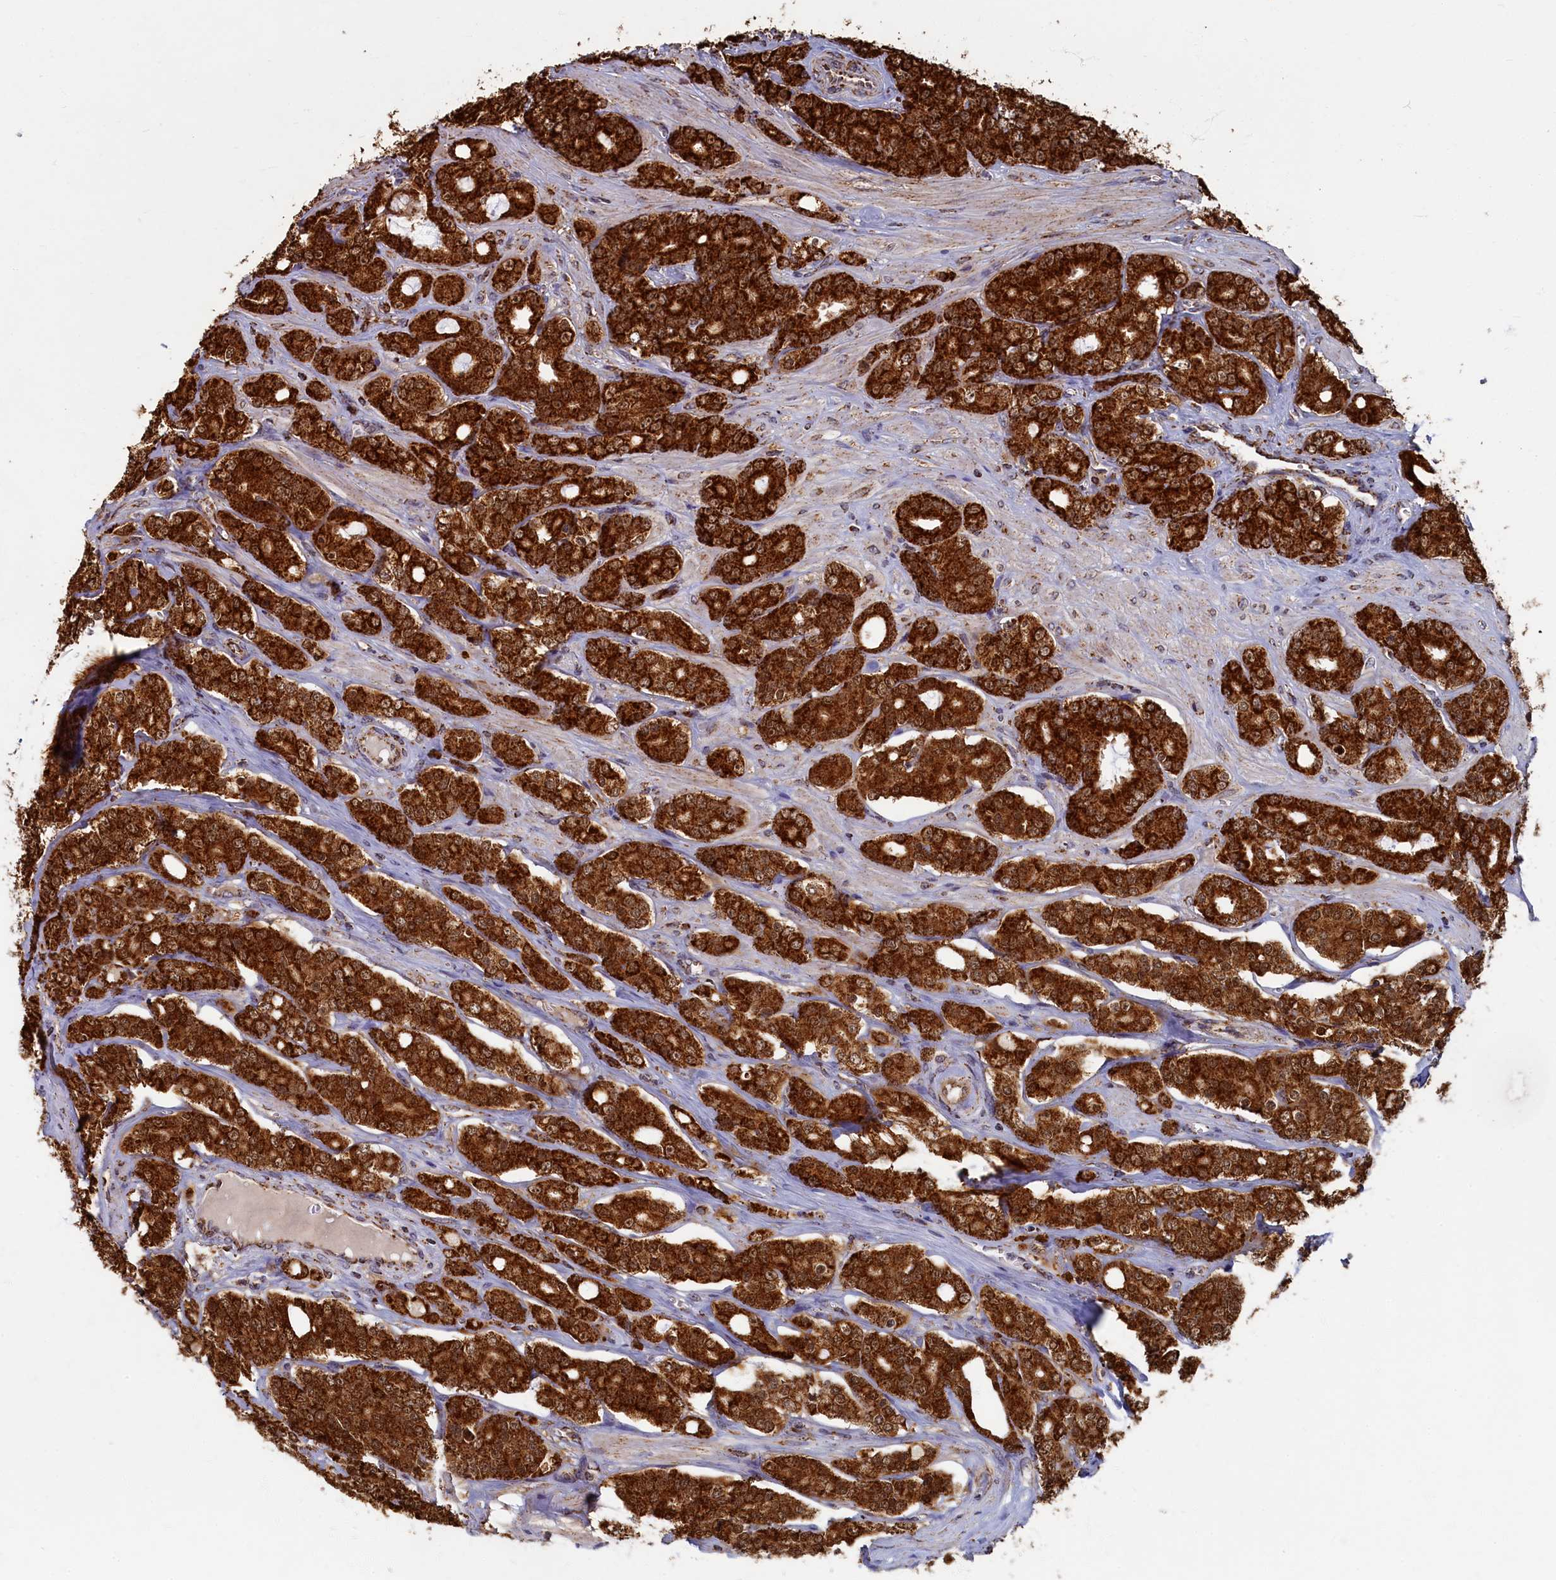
{"staining": {"intensity": "strong", "quantity": ">75%", "location": "cytoplasmic/membranous"}, "tissue": "prostate cancer", "cell_type": "Tumor cells", "image_type": "cancer", "snomed": [{"axis": "morphology", "description": "Adenocarcinoma, High grade"}, {"axis": "topography", "description": "Prostate"}], "caption": "Brown immunohistochemical staining in prostate cancer (high-grade adenocarcinoma) displays strong cytoplasmic/membranous positivity in approximately >75% of tumor cells. The protein of interest is shown in brown color, while the nuclei are stained blue.", "gene": "SPR", "patient": {"sex": "male", "age": 62}}